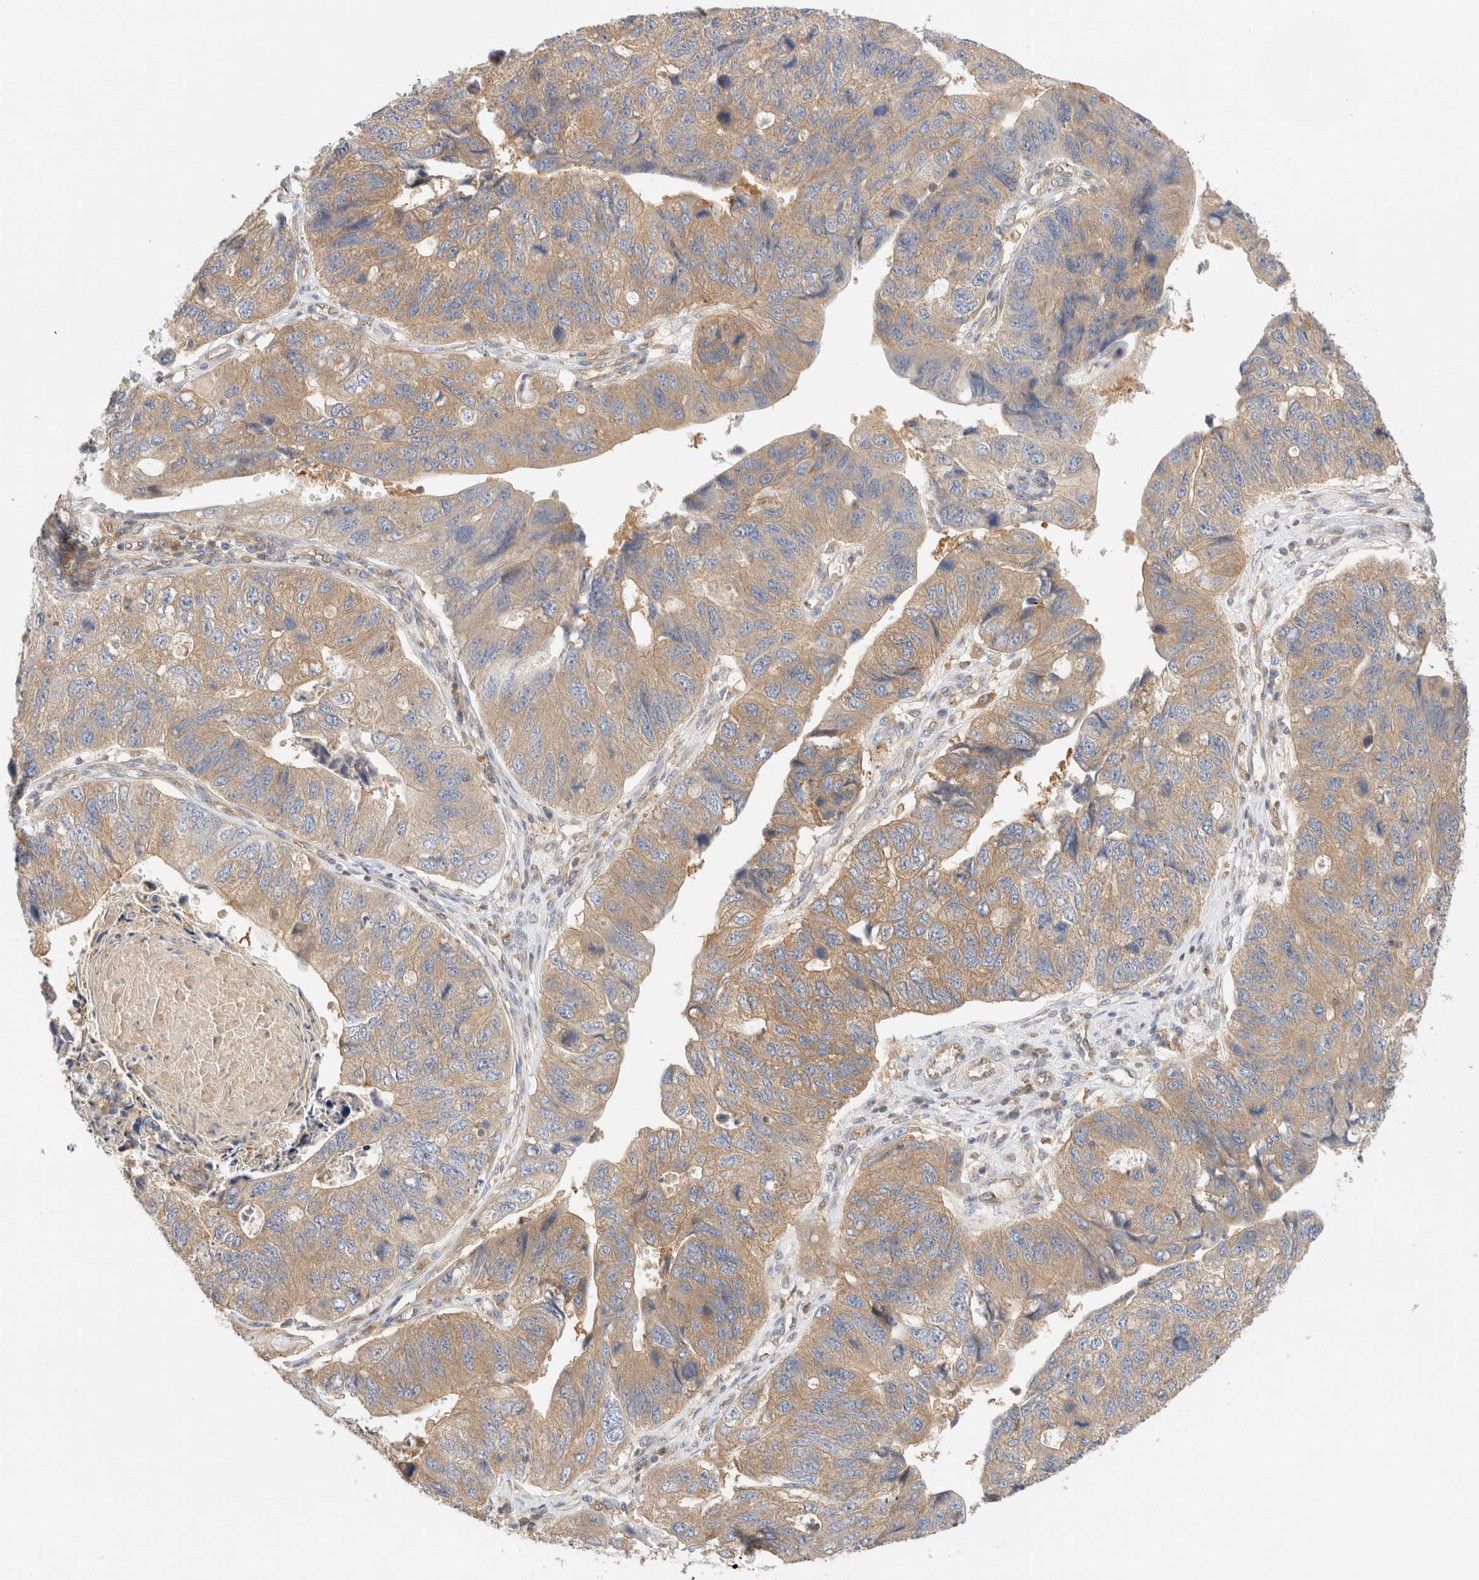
{"staining": {"intensity": "weak", "quantity": ">75%", "location": "cytoplasmic/membranous"}, "tissue": "stomach cancer", "cell_type": "Tumor cells", "image_type": "cancer", "snomed": [{"axis": "morphology", "description": "Adenocarcinoma, NOS"}, {"axis": "topography", "description": "Stomach"}], "caption": "A micrograph of human stomach cancer (adenocarcinoma) stained for a protein displays weak cytoplasmic/membranous brown staining in tumor cells.", "gene": "RABEP1", "patient": {"sex": "male", "age": 59}}